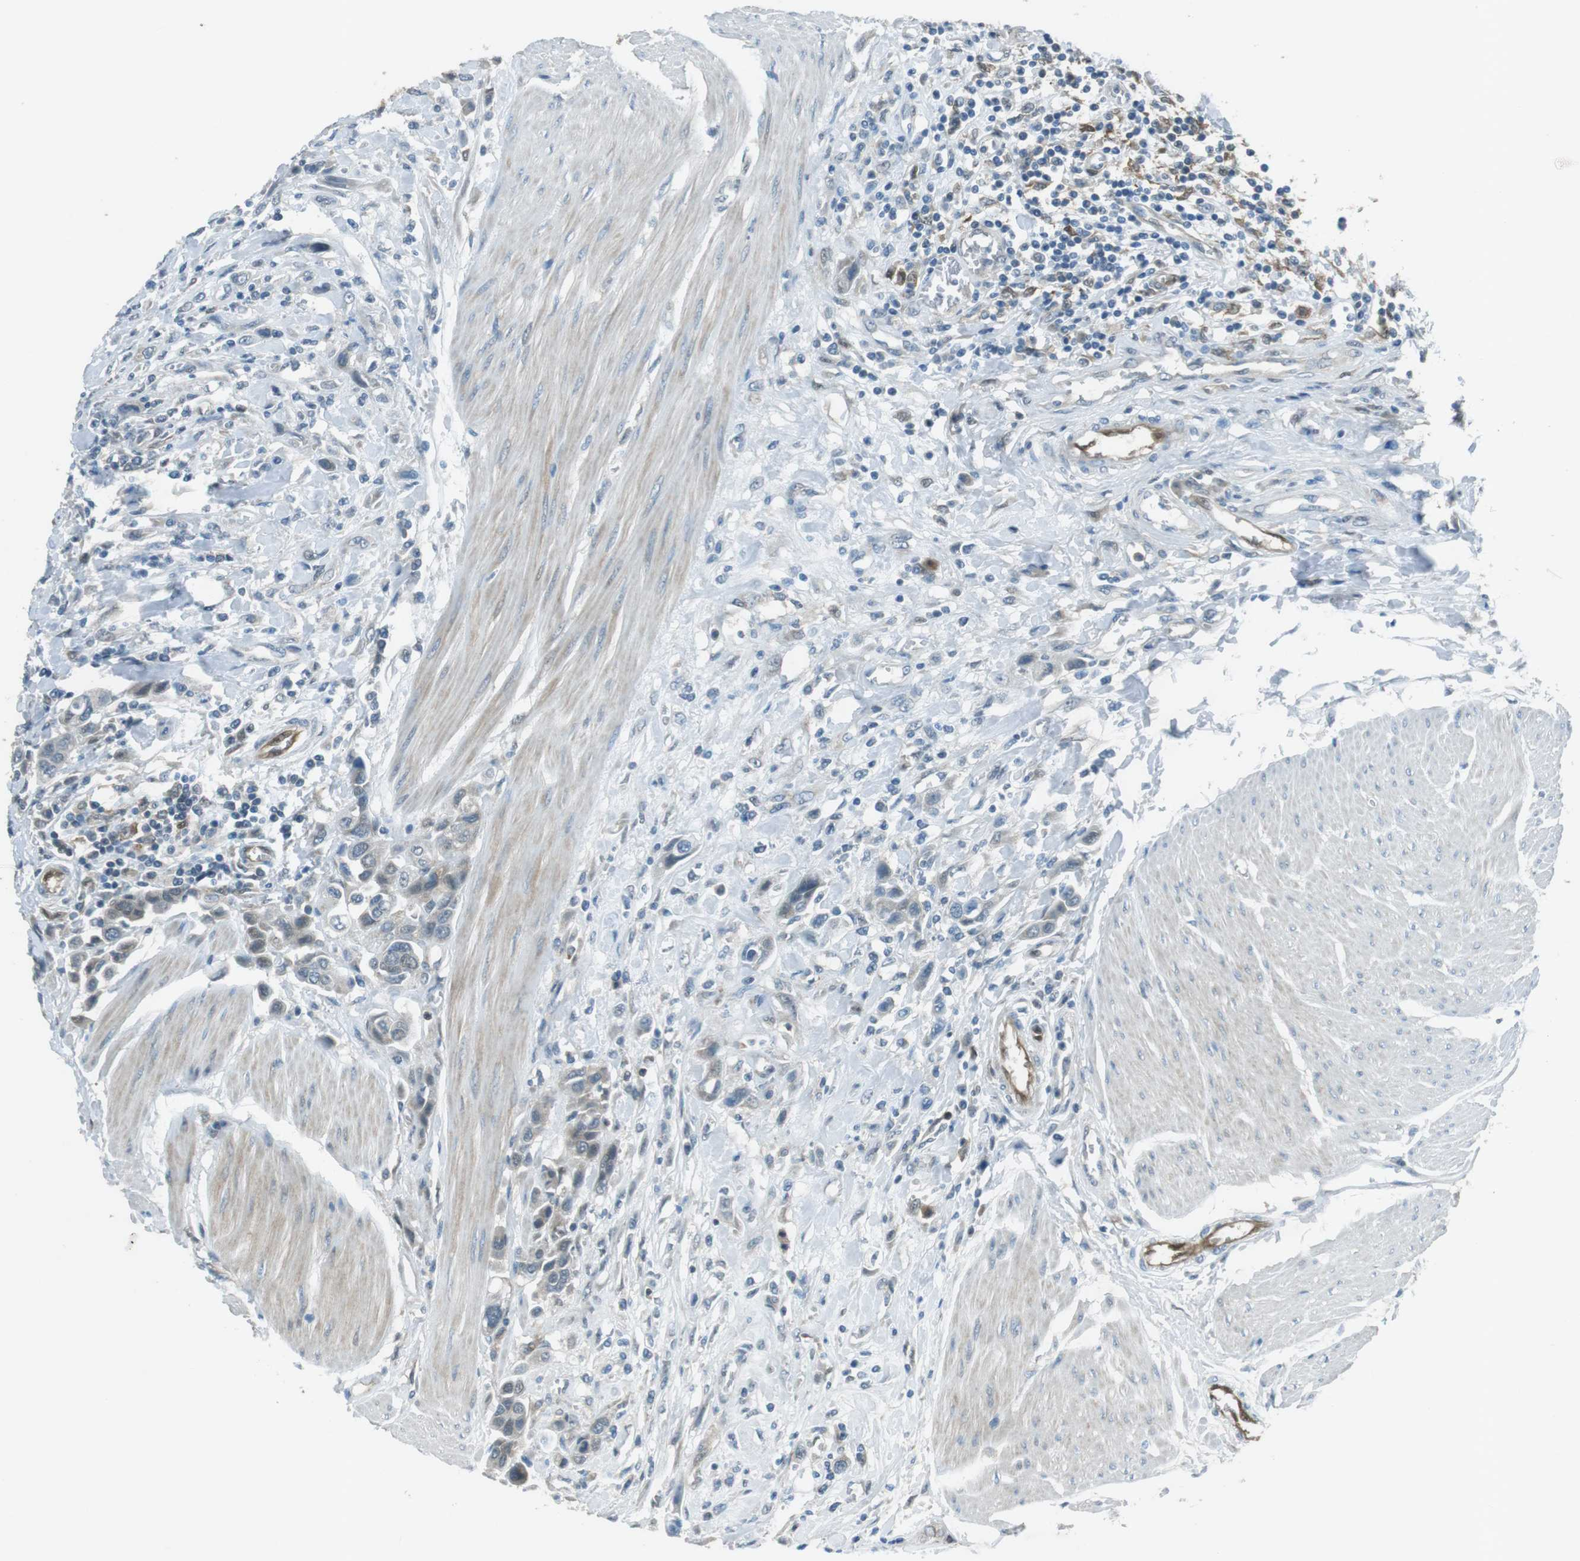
{"staining": {"intensity": "negative", "quantity": "none", "location": "none"}, "tissue": "urothelial cancer", "cell_type": "Tumor cells", "image_type": "cancer", "snomed": [{"axis": "morphology", "description": "Urothelial carcinoma, High grade"}, {"axis": "topography", "description": "Urinary bladder"}], "caption": "IHC of urothelial cancer reveals no staining in tumor cells.", "gene": "MFAP3", "patient": {"sex": "male", "age": 50}}